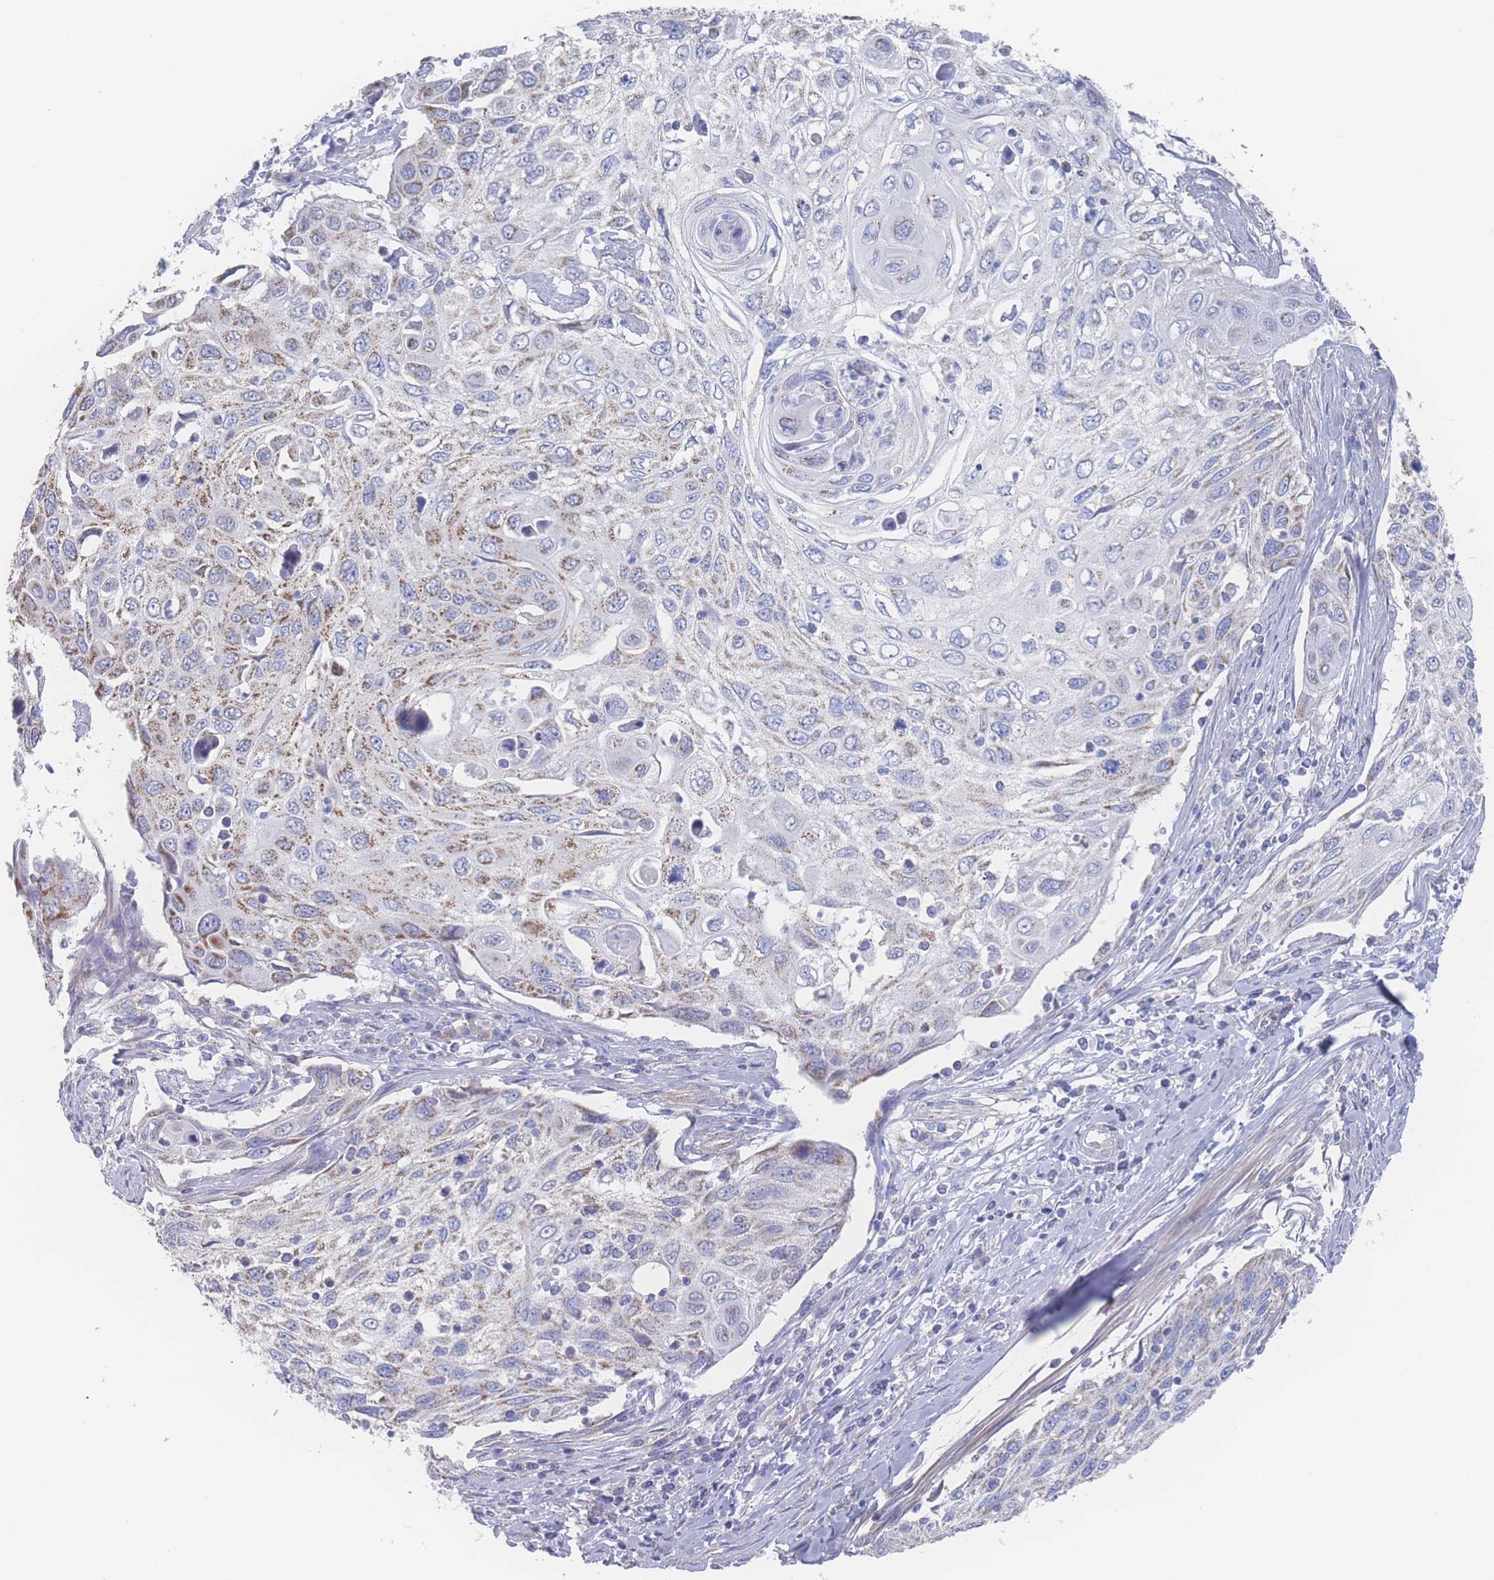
{"staining": {"intensity": "moderate", "quantity": "25%-75%", "location": "cytoplasmic/membranous"}, "tissue": "cervical cancer", "cell_type": "Tumor cells", "image_type": "cancer", "snomed": [{"axis": "morphology", "description": "Squamous cell carcinoma, NOS"}, {"axis": "topography", "description": "Cervix"}], "caption": "Cervical cancer (squamous cell carcinoma) stained with a brown dye exhibits moderate cytoplasmic/membranous positive staining in approximately 25%-75% of tumor cells.", "gene": "SNPH", "patient": {"sex": "female", "age": 70}}